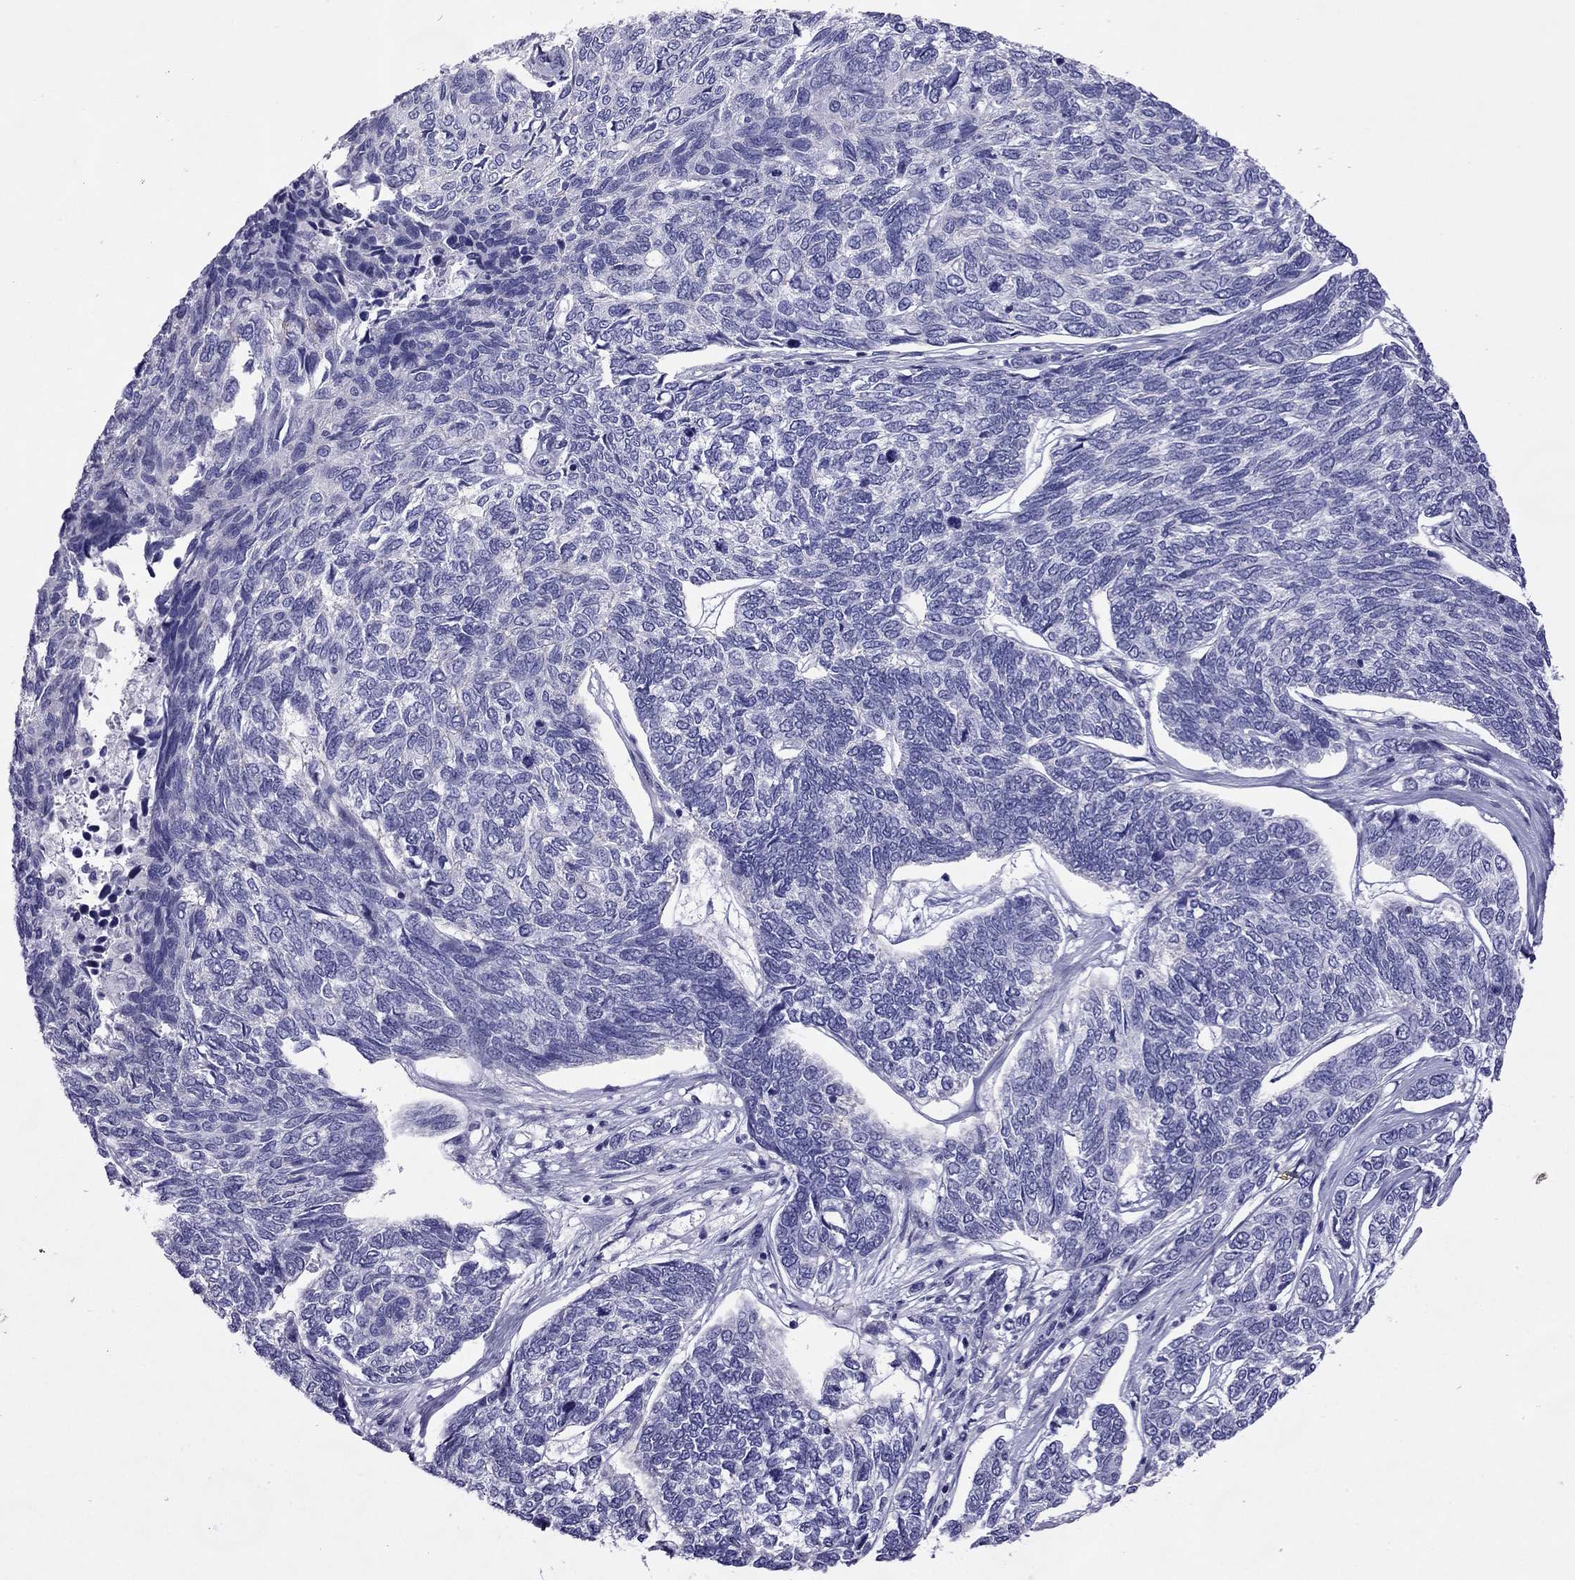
{"staining": {"intensity": "negative", "quantity": "none", "location": "none"}, "tissue": "skin cancer", "cell_type": "Tumor cells", "image_type": "cancer", "snomed": [{"axis": "morphology", "description": "Basal cell carcinoma"}, {"axis": "topography", "description": "Skin"}], "caption": "DAB (3,3'-diaminobenzidine) immunohistochemical staining of human skin cancer (basal cell carcinoma) exhibits no significant expression in tumor cells. The staining is performed using DAB (3,3'-diaminobenzidine) brown chromogen with nuclei counter-stained in using hematoxylin.", "gene": "MYL11", "patient": {"sex": "female", "age": 65}}